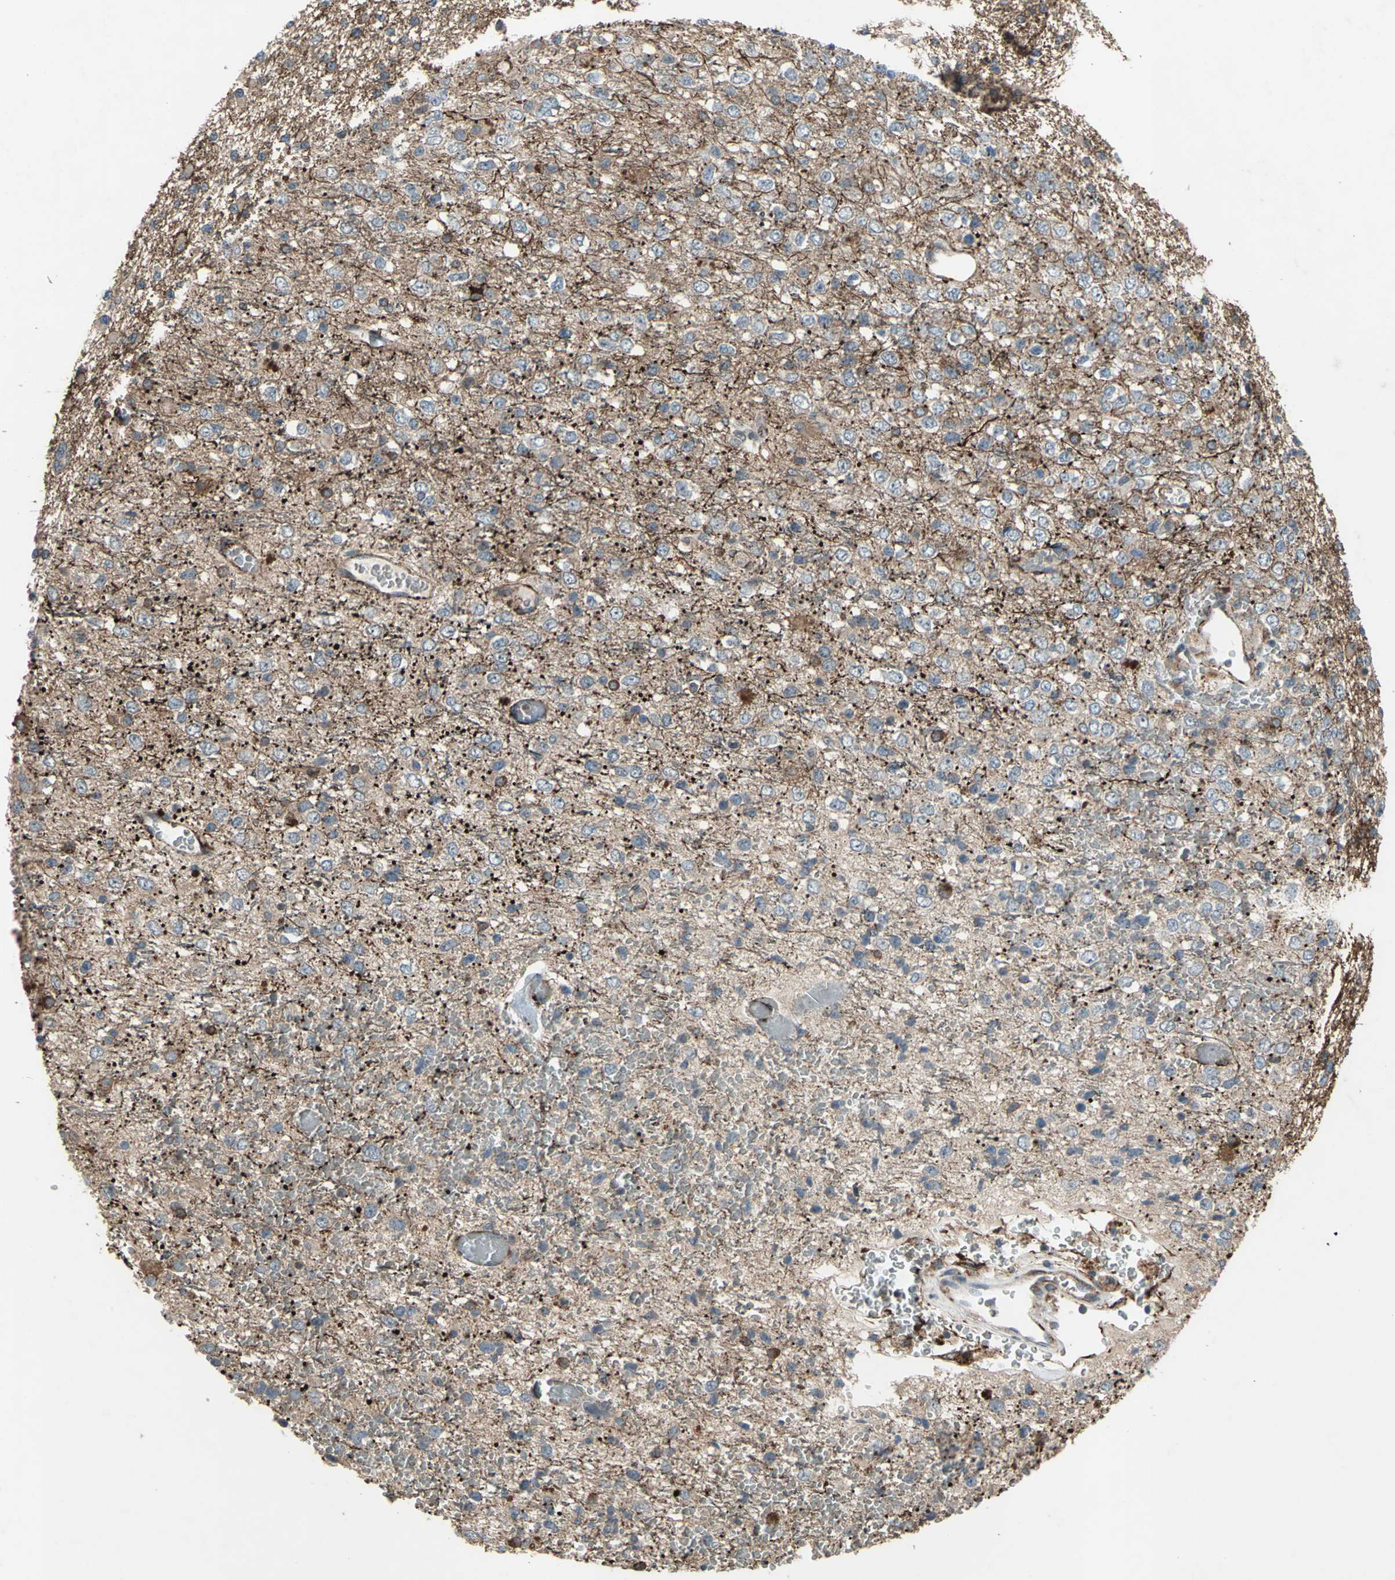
{"staining": {"intensity": "strong", "quantity": "<25%", "location": "cytoplasmic/membranous"}, "tissue": "glioma", "cell_type": "Tumor cells", "image_type": "cancer", "snomed": [{"axis": "morphology", "description": "Glioma, malignant, High grade"}, {"axis": "topography", "description": "pancreas cauda"}], "caption": "Tumor cells exhibit medium levels of strong cytoplasmic/membranous expression in approximately <25% of cells in high-grade glioma (malignant). The staining was performed using DAB to visualize the protein expression in brown, while the nuclei were stained in blue with hematoxylin (Magnification: 20x).", "gene": "SEPTIN4", "patient": {"sex": "male", "age": 60}}